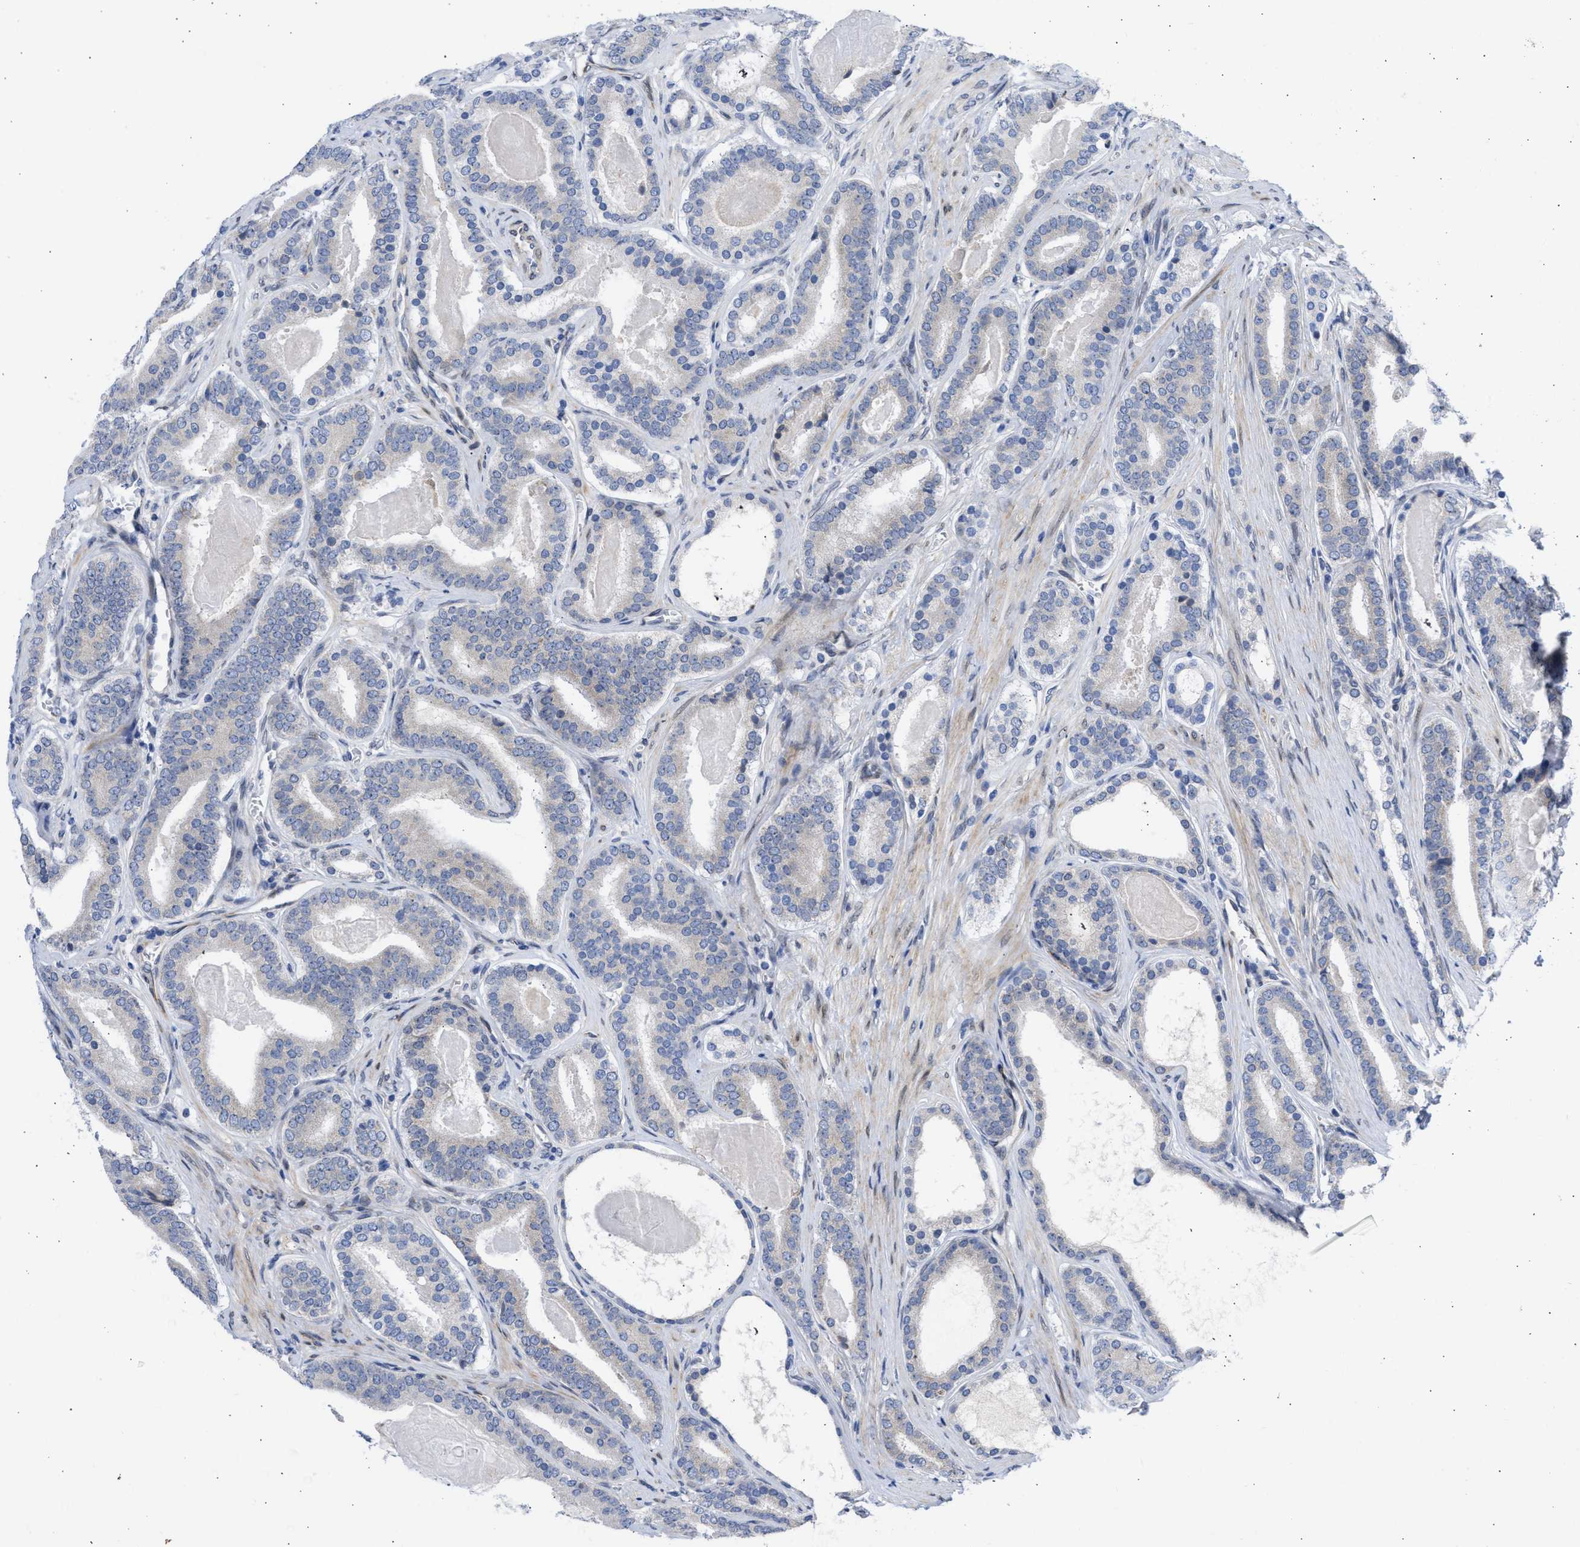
{"staining": {"intensity": "weak", "quantity": "<25%", "location": "cytoplasmic/membranous"}, "tissue": "prostate cancer", "cell_type": "Tumor cells", "image_type": "cancer", "snomed": [{"axis": "morphology", "description": "Adenocarcinoma, High grade"}, {"axis": "topography", "description": "Prostate"}], "caption": "Immunohistochemical staining of human prostate cancer shows no significant expression in tumor cells. Nuclei are stained in blue.", "gene": "NUP35", "patient": {"sex": "male", "age": 60}}